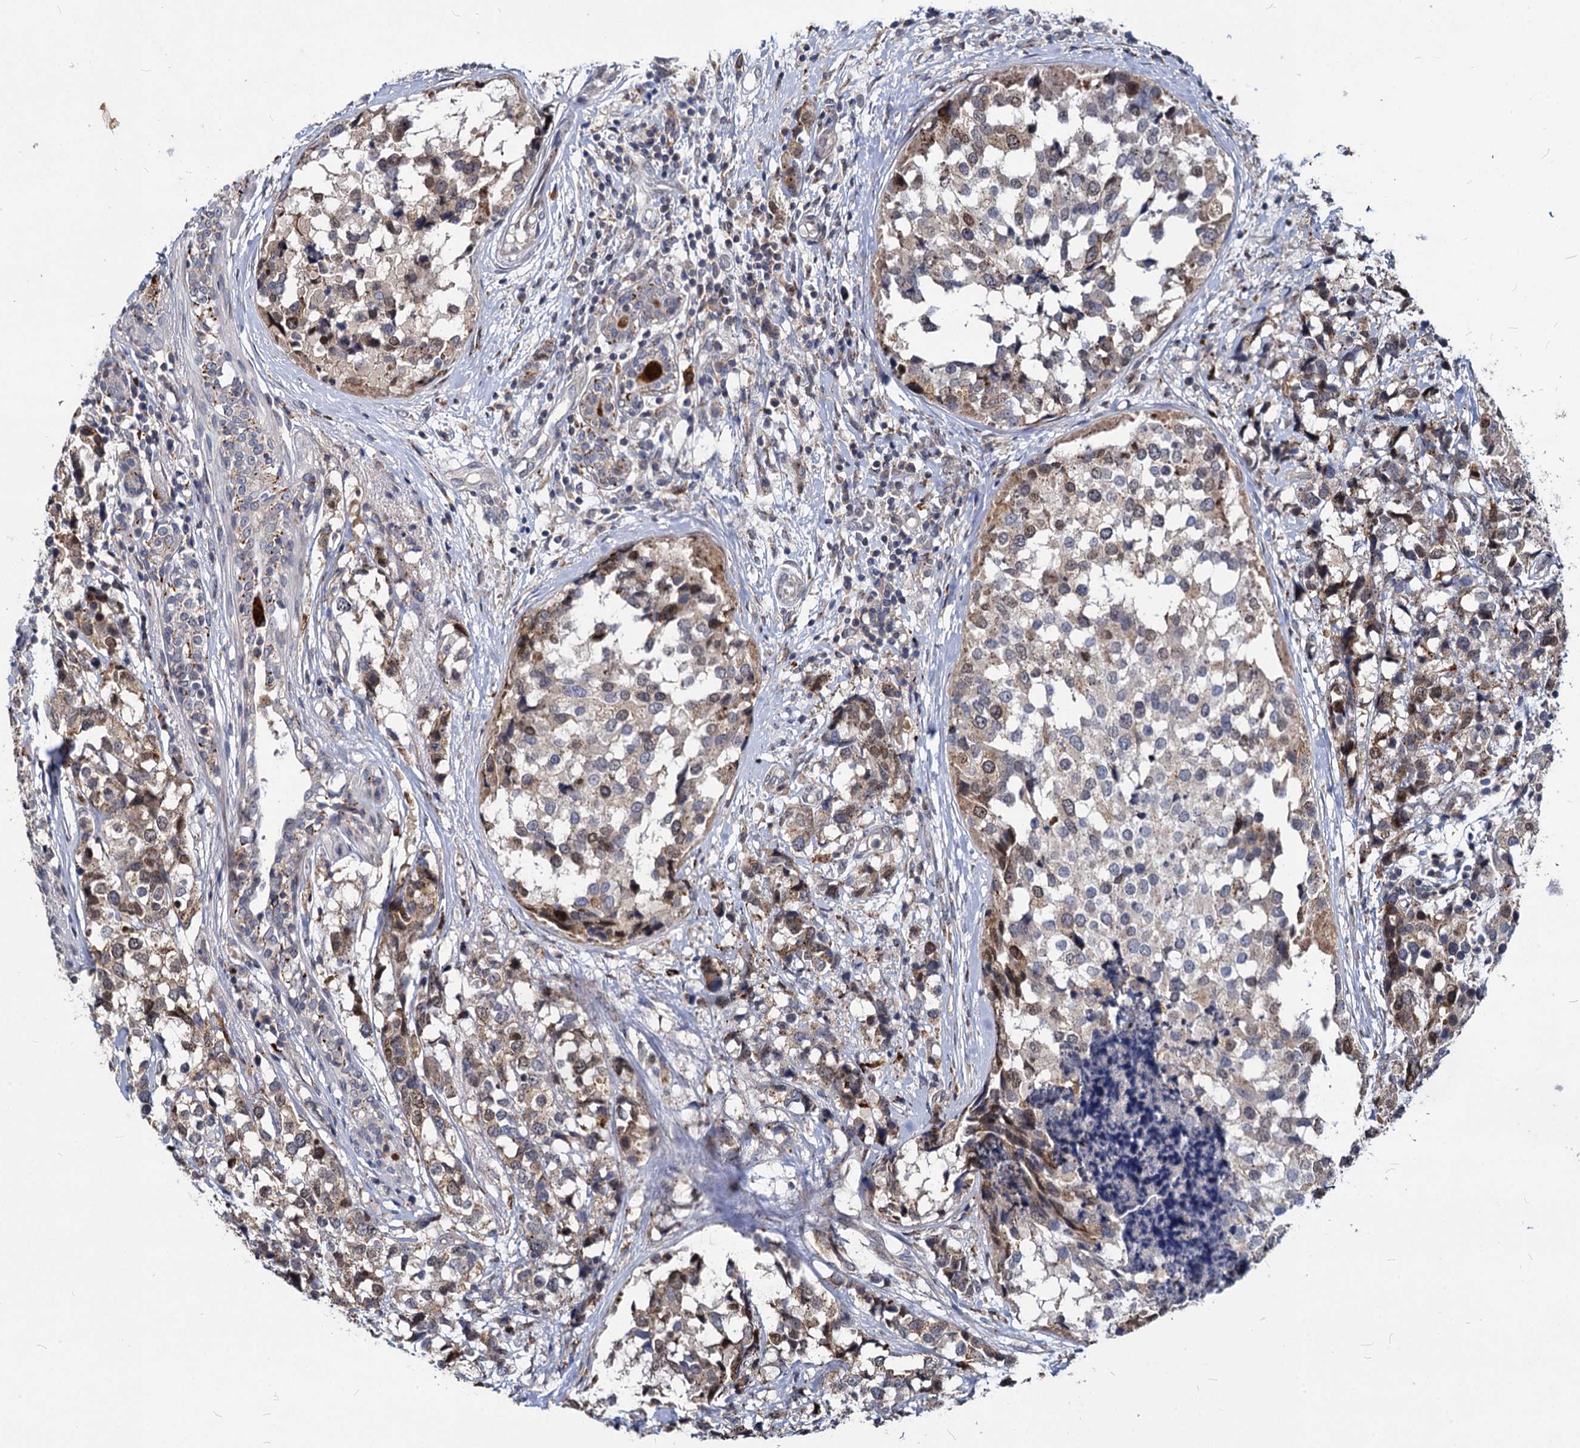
{"staining": {"intensity": "moderate", "quantity": "<25%", "location": "cytoplasmic/membranous,nuclear"}, "tissue": "breast cancer", "cell_type": "Tumor cells", "image_type": "cancer", "snomed": [{"axis": "morphology", "description": "Lobular carcinoma"}, {"axis": "topography", "description": "Breast"}], "caption": "The micrograph demonstrates a brown stain indicating the presence of a protein in the cytoplasmic/membranous and nuclear of tumor cells in lobular carcinoma (breast).", "gene": "C11orf86", "patient": {"sex": "female", "age": 59}}